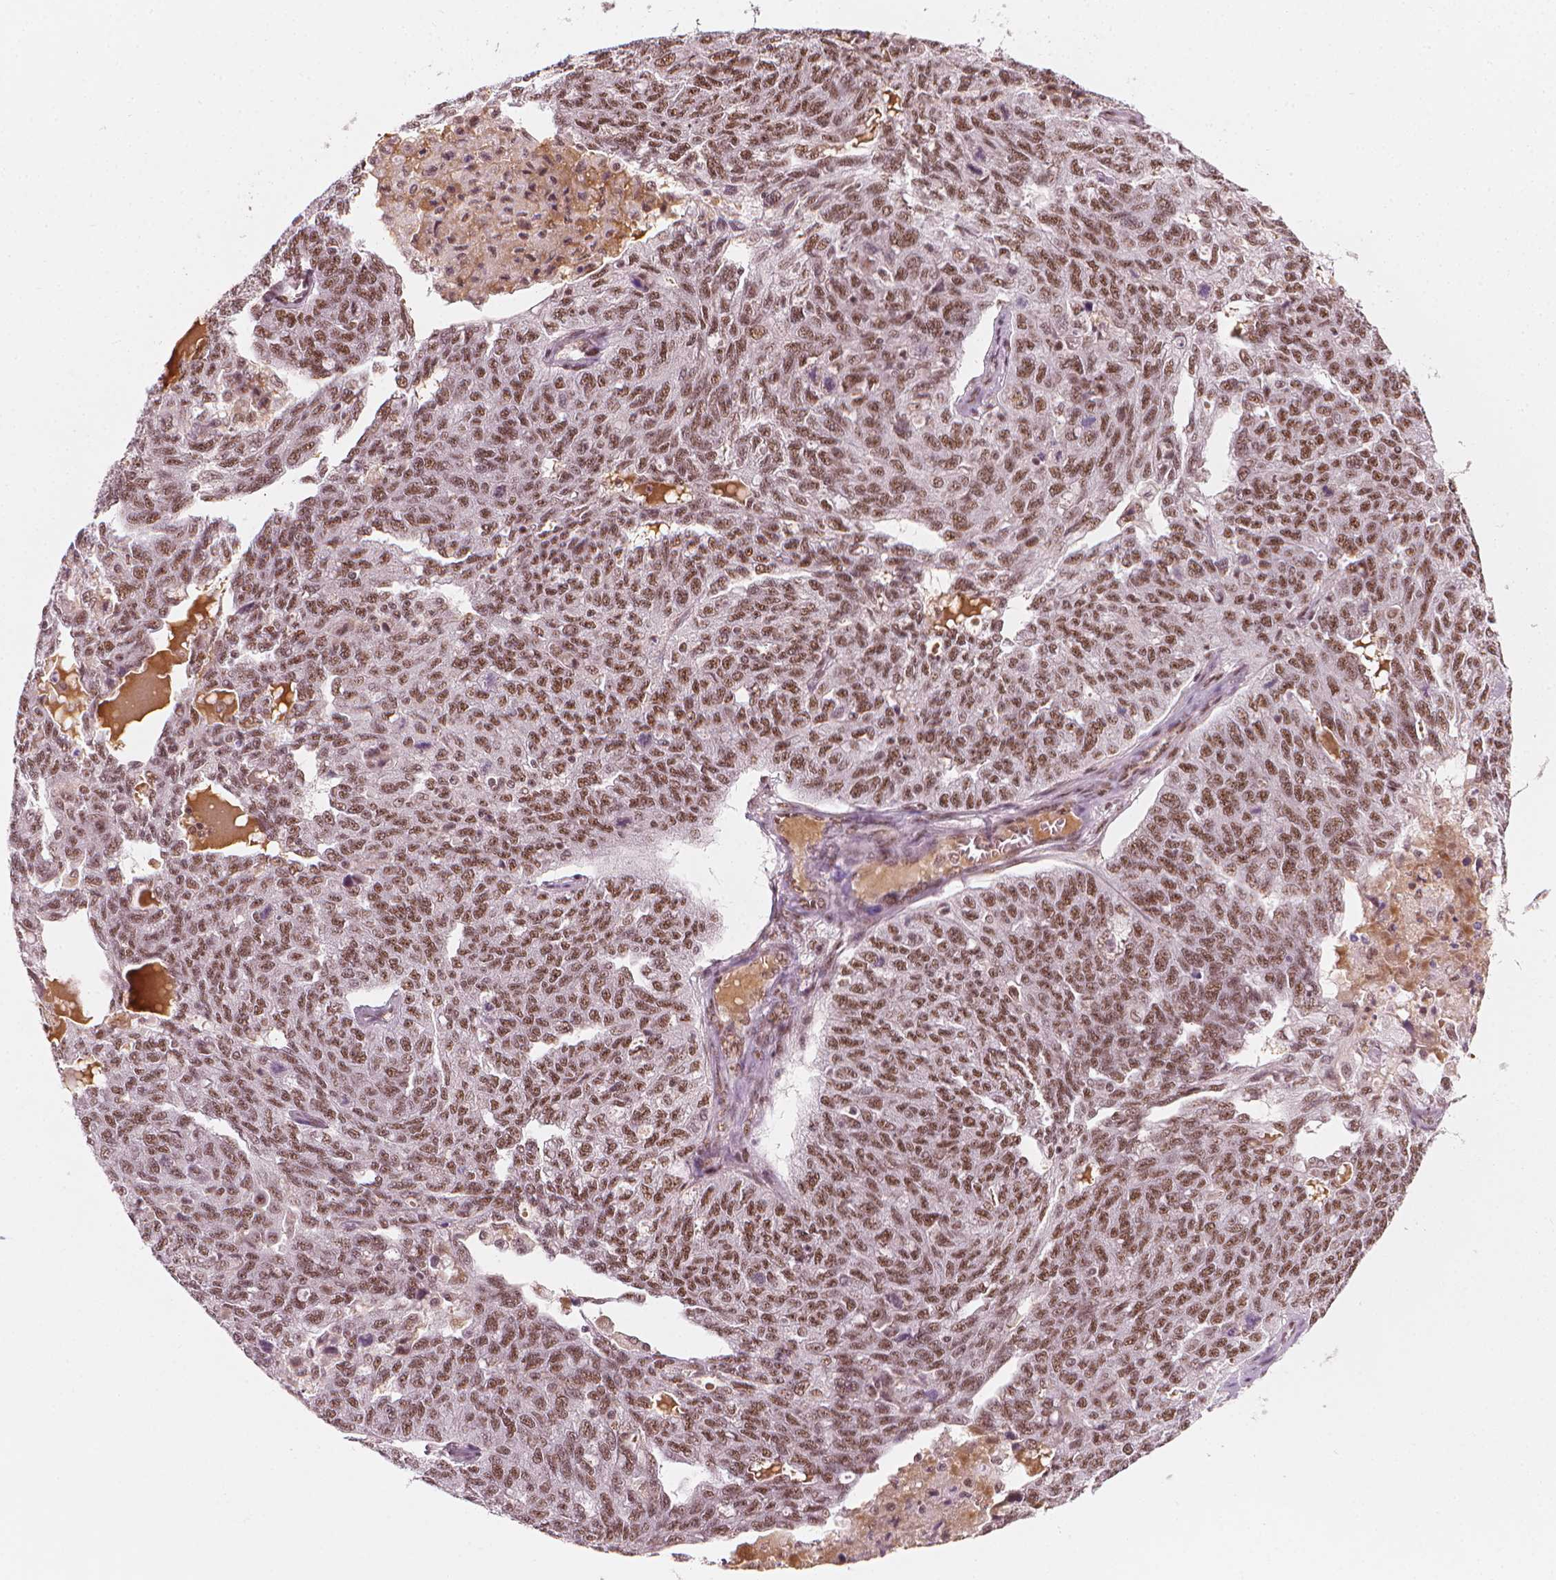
{"staining": {"intensity": "moderate", "quantity": ">75%", "location": "nuclear"}, "tissue": "ovarian cancer", "cell_type": "Tumor cells", "image_type": "cancer", "snomed": [{"axis": "morphology", "description": "Cystadenocarcinoma, serous, NOS"}, {"axis": "topography", "description": "Ovary"}], "caption": "Moderate nuclear staining for a protein is identified in approximately >75% of tumor cells of serous cystadenocarcinoma (ovarian) using immunohistochemistry (IHC).", "gene": "ELF2", "patient": {"sex": "female", "age": 71}}